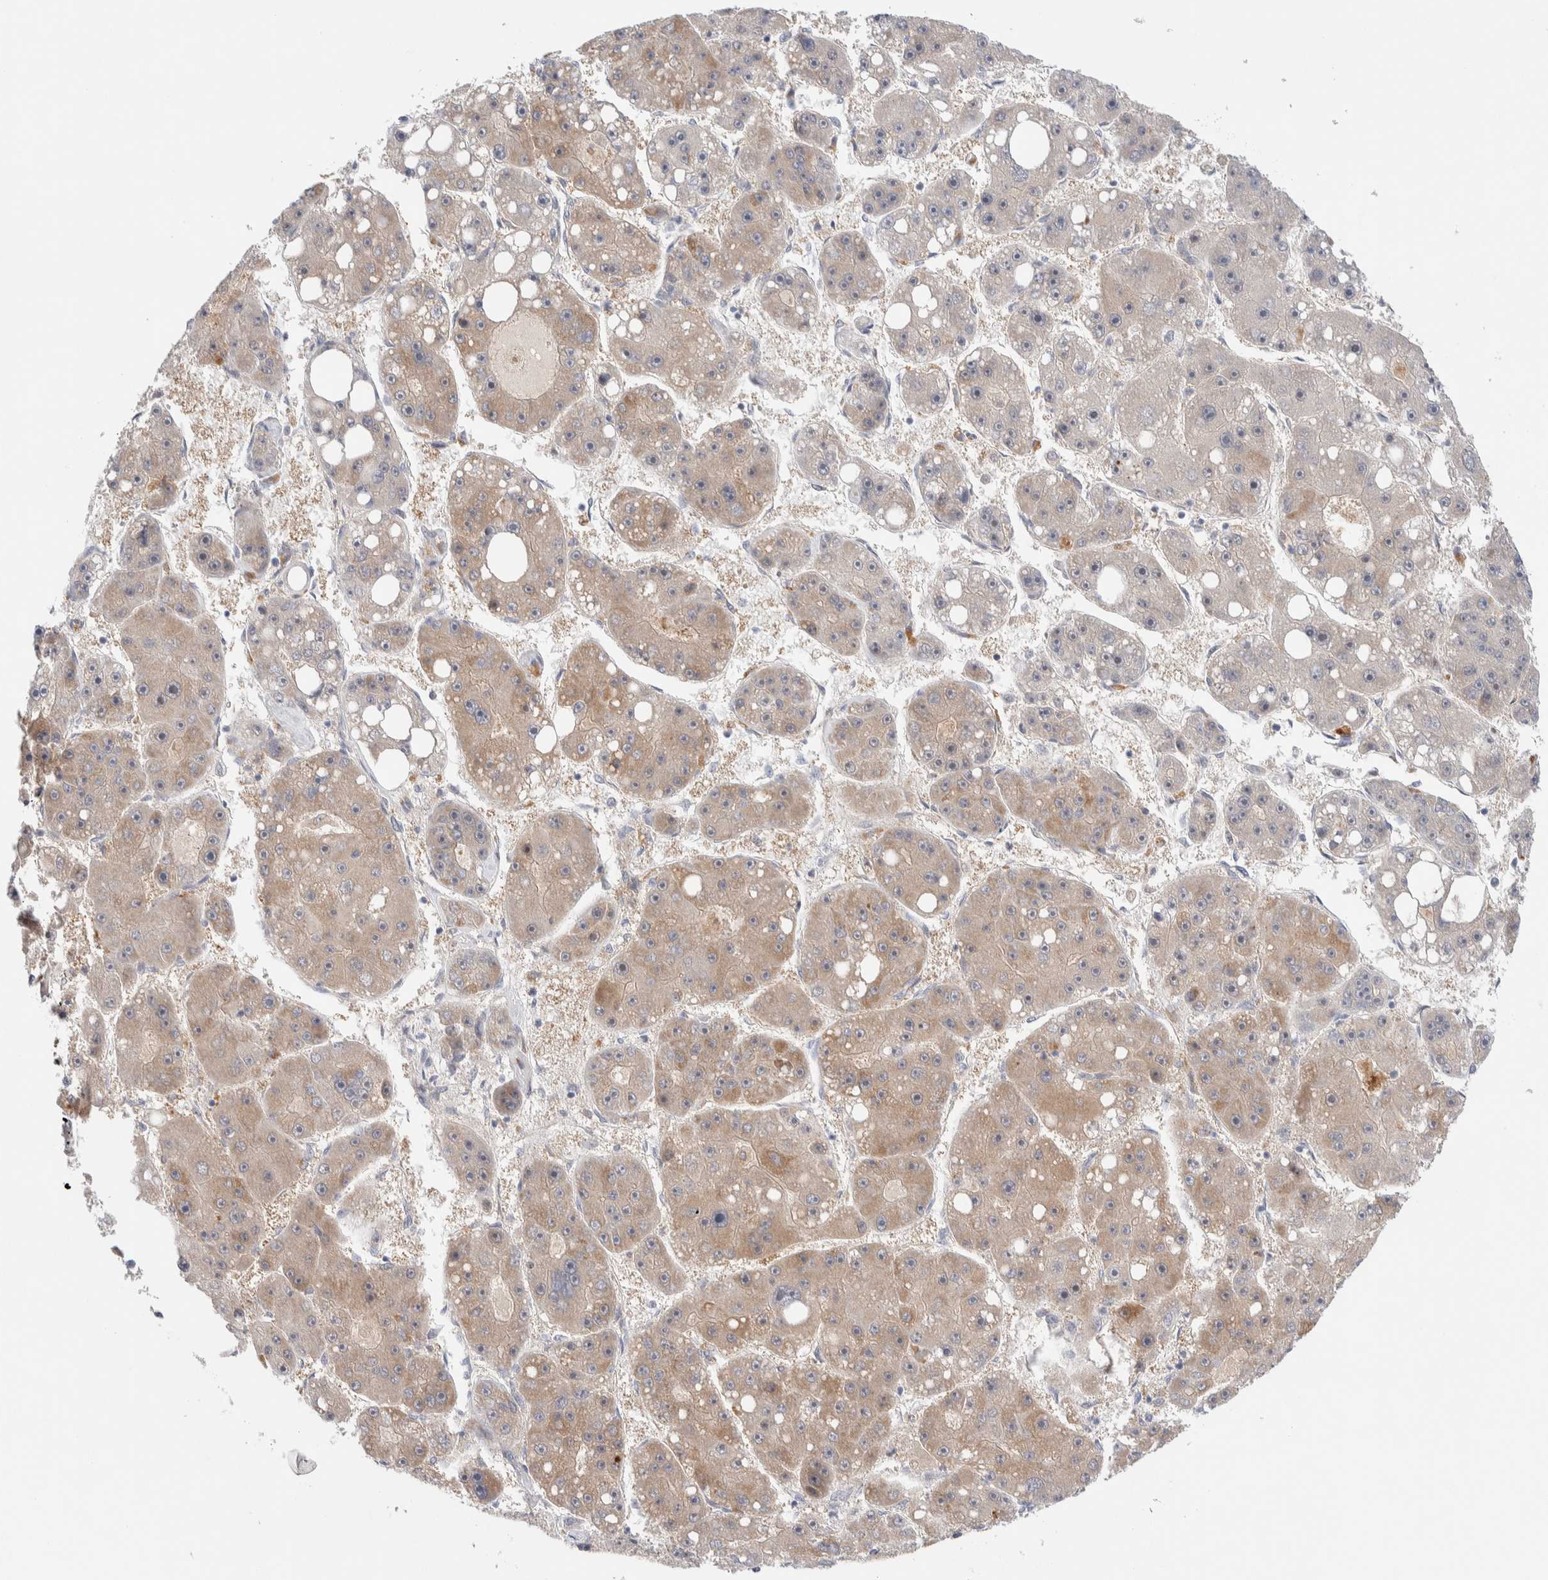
{"staining": {"intensity": "weak", "quantity": ">75%", "location": "cytoplasmic/membranous"}, "tissue": "liver cancer", "cell_type": "Tumor cells", "image_type": "cancer", "snomed": [{"axis": "morphology", "description": "Carcinoma, Hepatocellular, NOS"}, {"axis": "topography", "description": "Liver"}], "caption": "IHC of liver hepatocellular carcinoma exhibits low levels of weak cytoplasmic/membranous expression in approximately >75% of tumor cells. (IHC, brightfield microscopy, high magnification).", "gene": "DNAJB6", "patient": {"sex": "female", "age": 61}}